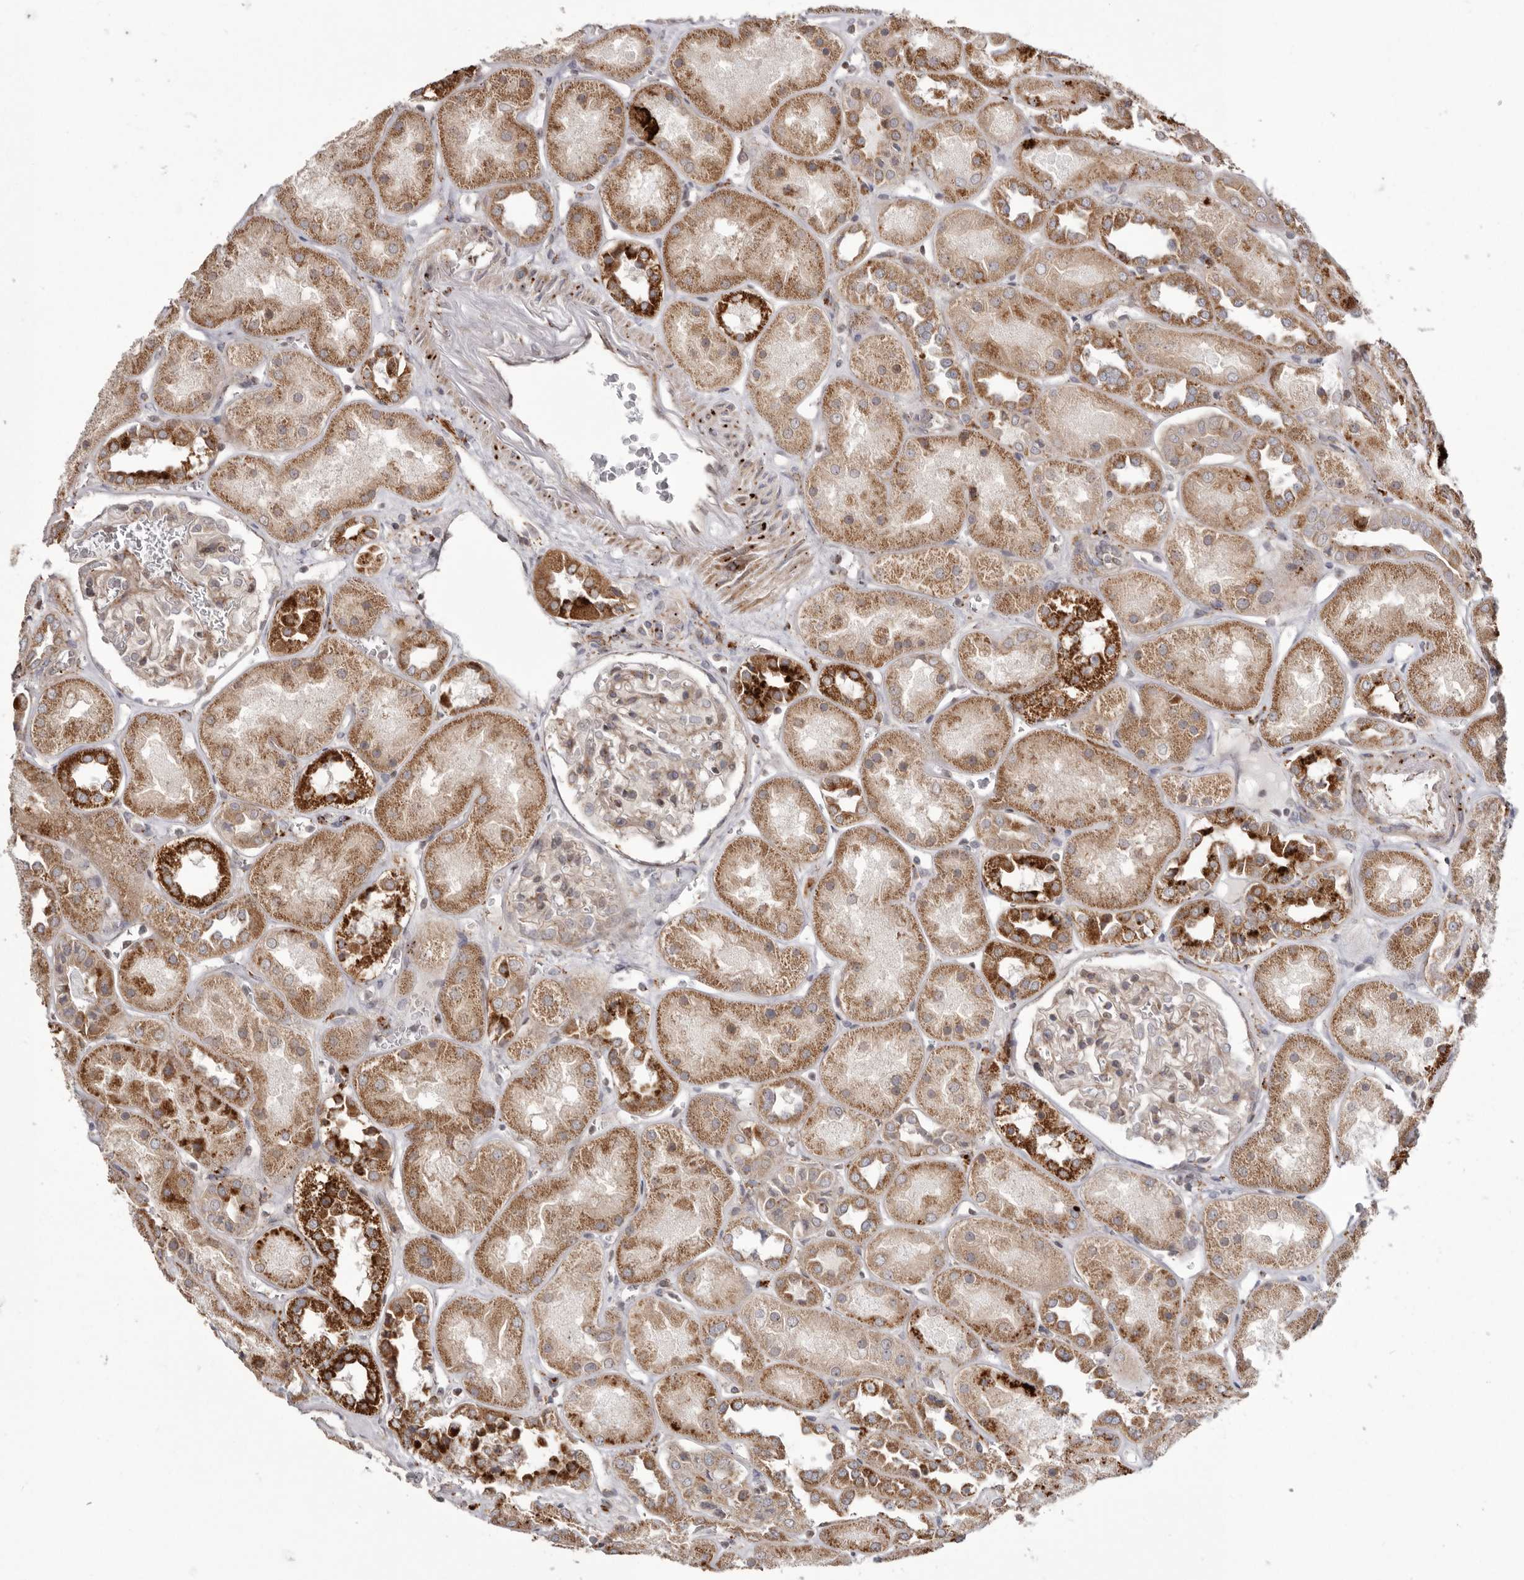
{"staining": {"intensity": "weak", "quantity": "25%-75%", "location": "cytoplasmic/membranous"}, "tissue": "kidney", "cell_type": "Cells in glomeruli", "image_type": "normal", "snomed": [{"axis": "morphology", "description": "Normal tissue, NOS"}, {"axis": "topography", "description": "Kidney"}], "caption": "Protein analysis of unremarkable kidney exhibits weak cytoplasmic/membranous expression in approximately 25%-75% of cells in glomeruli. The staining was performed using DAB, with brown indicating positive protein expression. Nuclei are stained blue with hematoxylin.", "gene": "NUP43", "patient": {"sex": "male", "age": 70}}